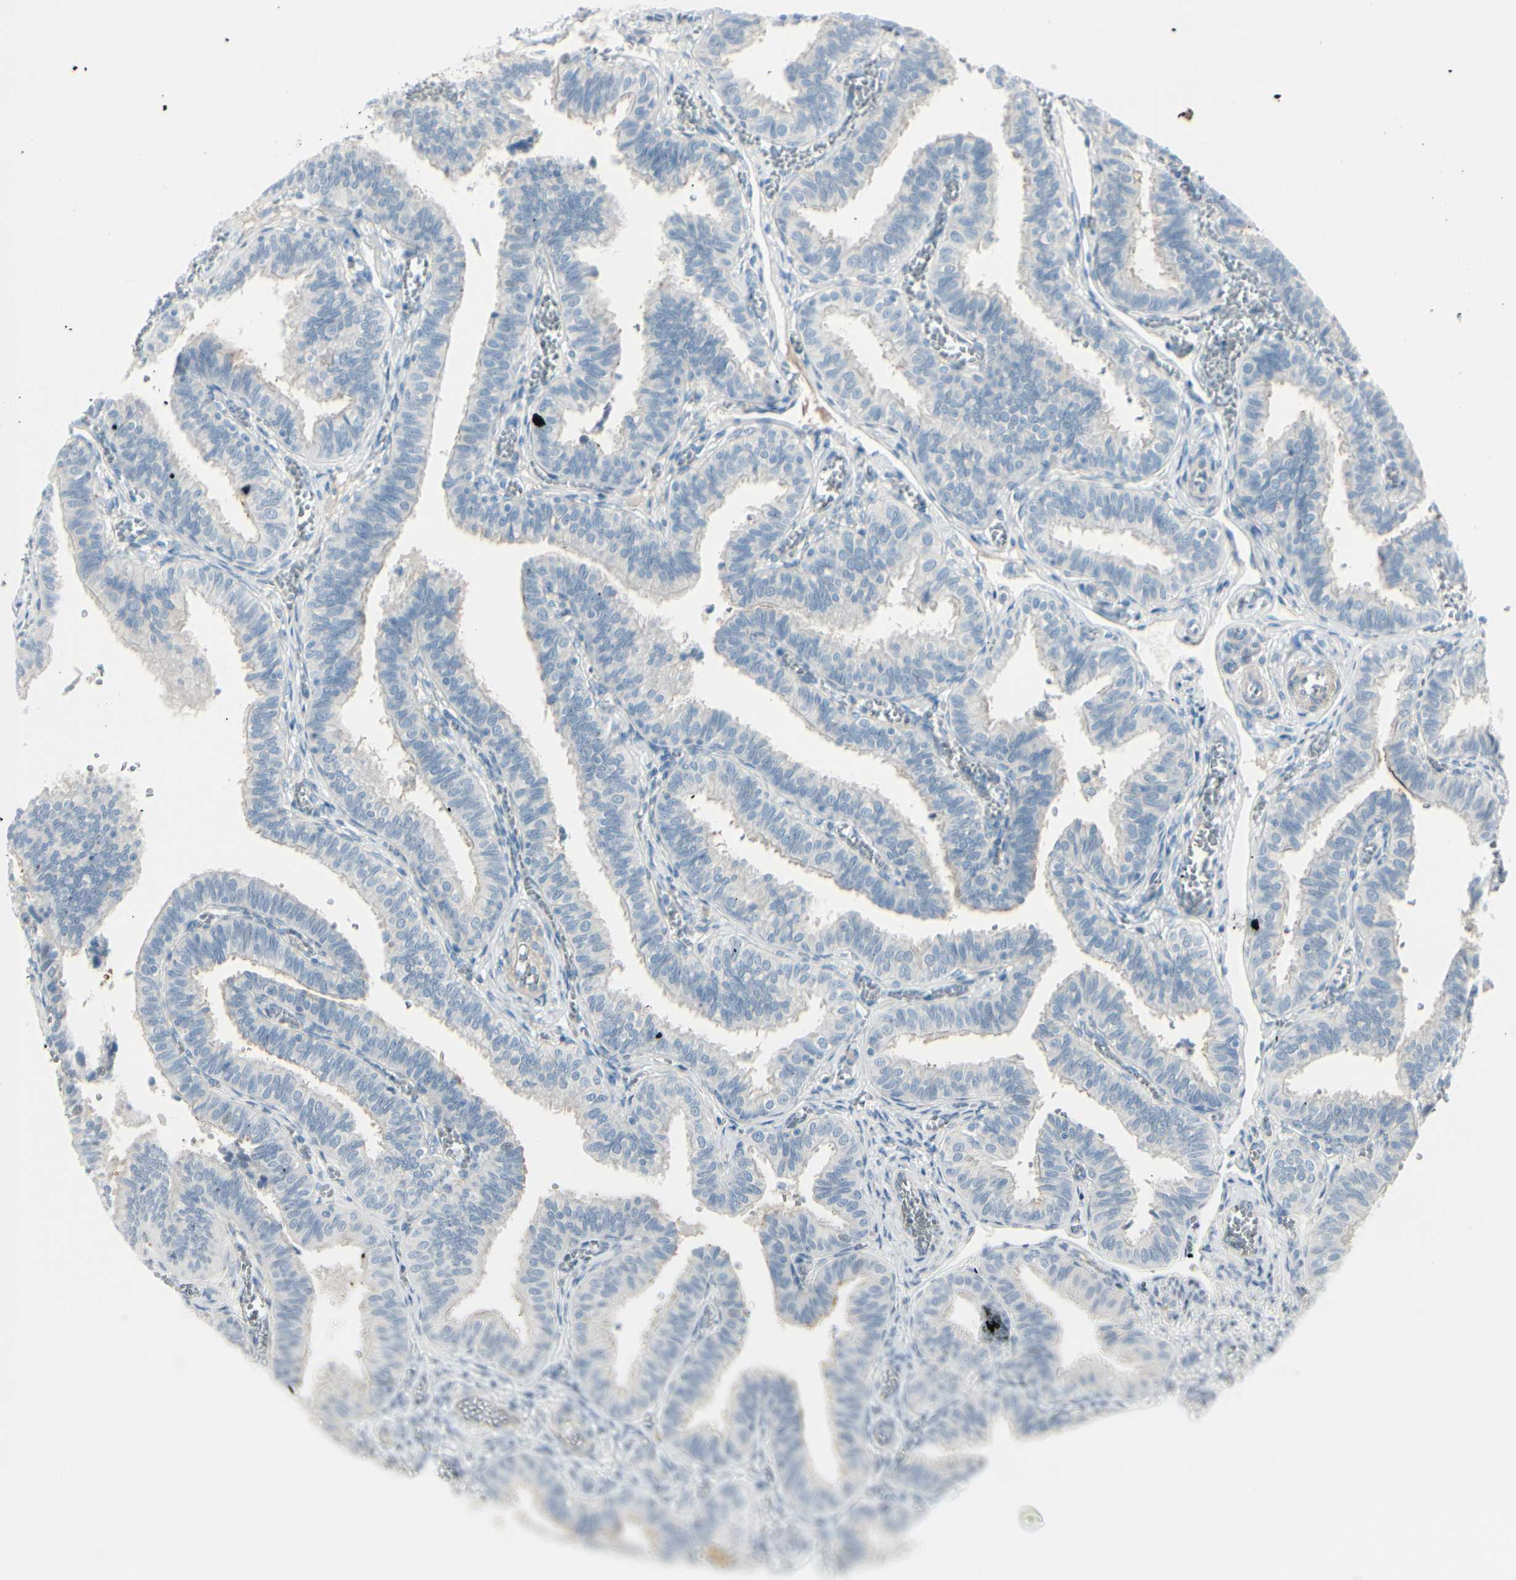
{"staining": {"intensity": "negative", "quantity": "none", "location": "none"}, "tissue": "fallopian tube", "cell_type": "Glandular cells", "image_type": "normal", "snomed": [{"axis": "morphology", "description": "Normal tissue, NOS"}, {"axis": "topography", "description": "Fallopian tube"}], "caption": "A high-resolution photomicrograph shows IHC staining of unremarkable fallopian tube, which reveals no significant expression in glandular cells. Brightfield microscopy of immunohistochemistry (IHC) stained with DAB (3,3'-diaminobenzidine) (brown) and hematoxylin (blue), captured at high magnification.", "gene": "CACNA2D1", "patient": {"sex": "female", "age": 46}}